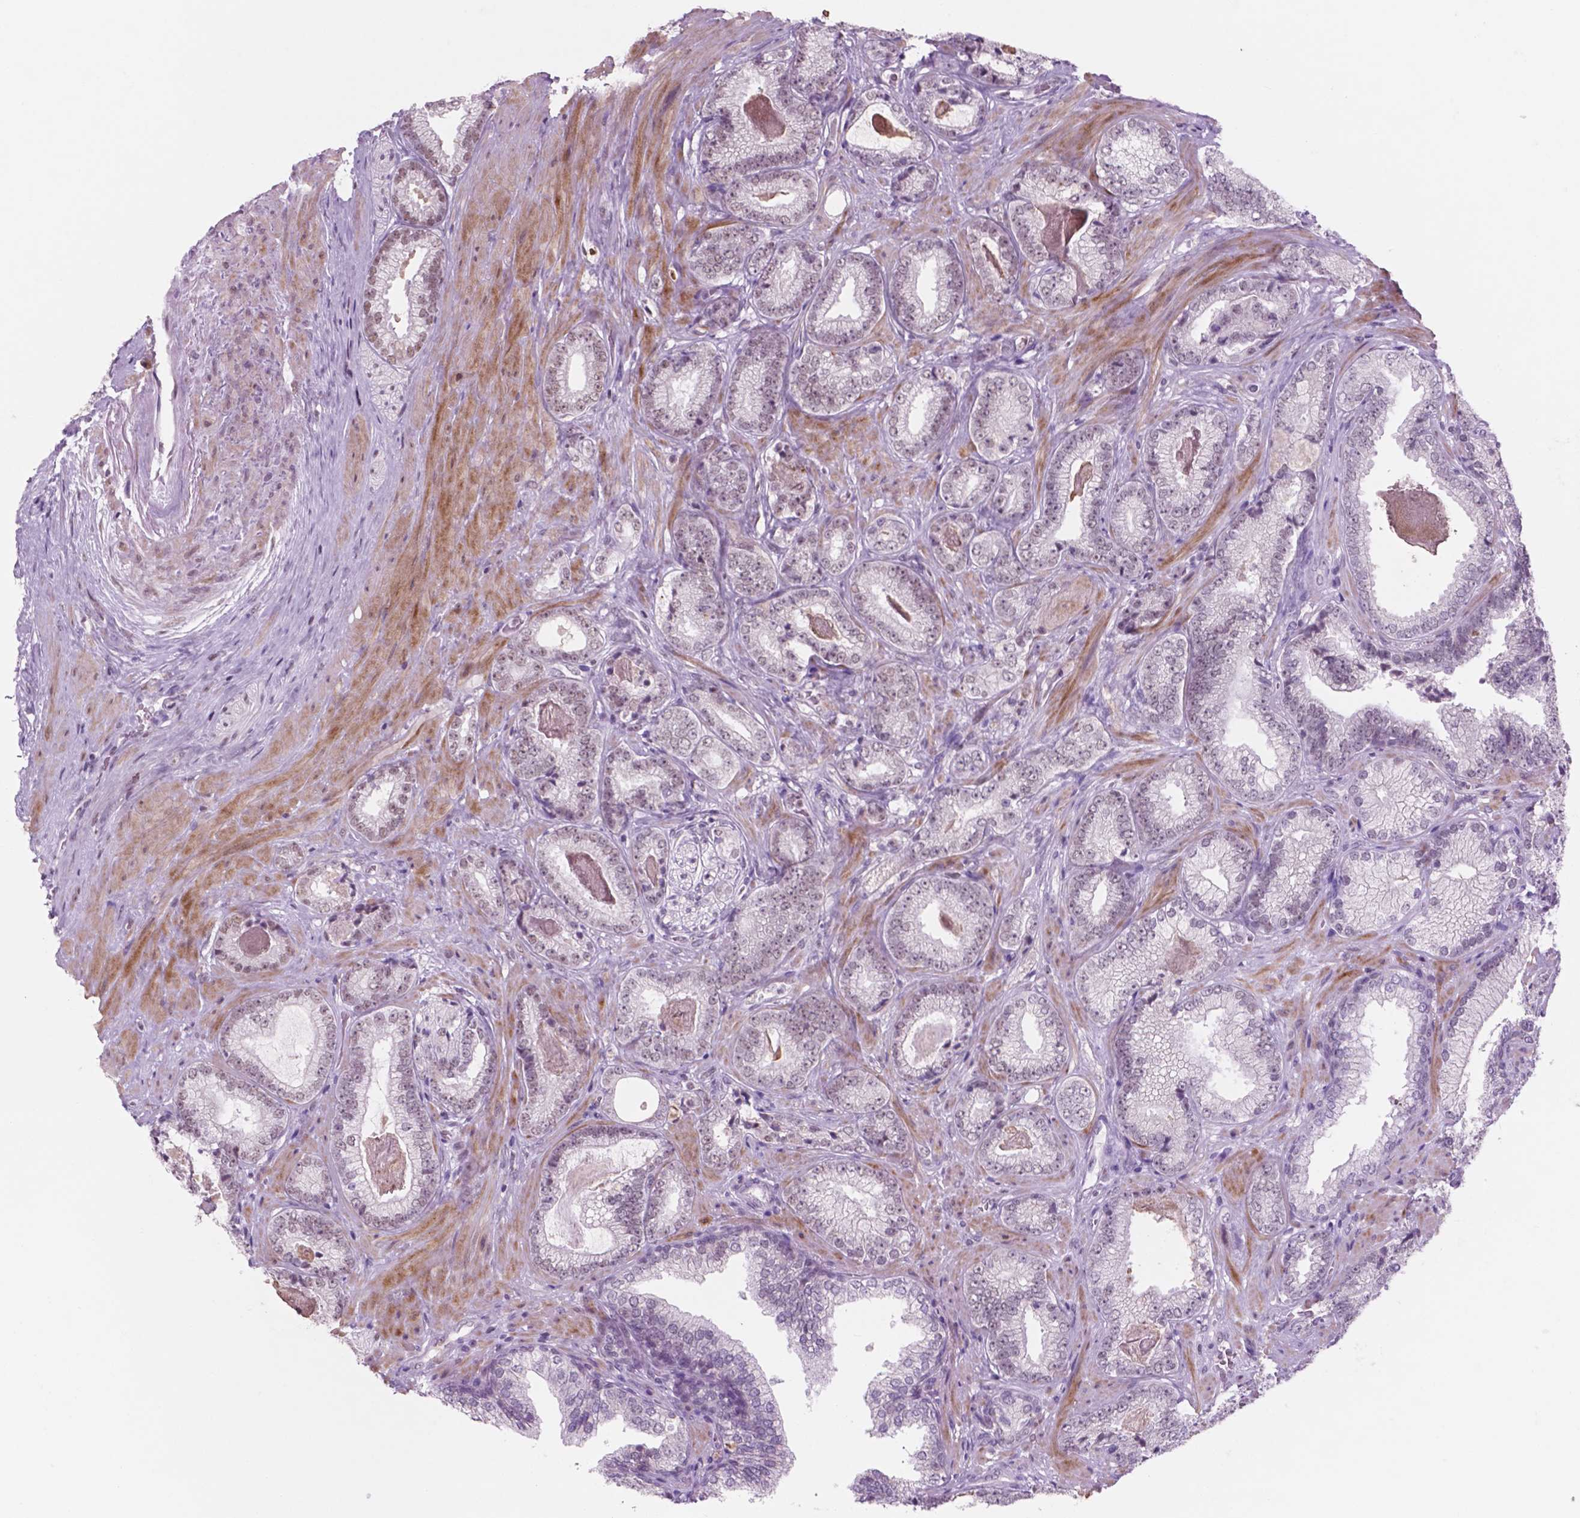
{"staining": {"intensity": "weak", "quantity": "<25%", "location": "nuclear"}, "tissue": "prostate cancer", "cell_type": "Tumor cells", "image_type": "cancer", "snomed": [{"axis": "morphology", "description": "Adenocarcinoma, Low grade"}, {"axis": "topography", "description": "Prostate"}], "caption": "Immunohistochemistry (IHC) histopathology image of human prostate adenocarcinoma (low-grade) stained for a protein (brown), which shows no staining in tumor cells.", "gene": "CTR9", "patient": {"sex": "male", "age": 61}}